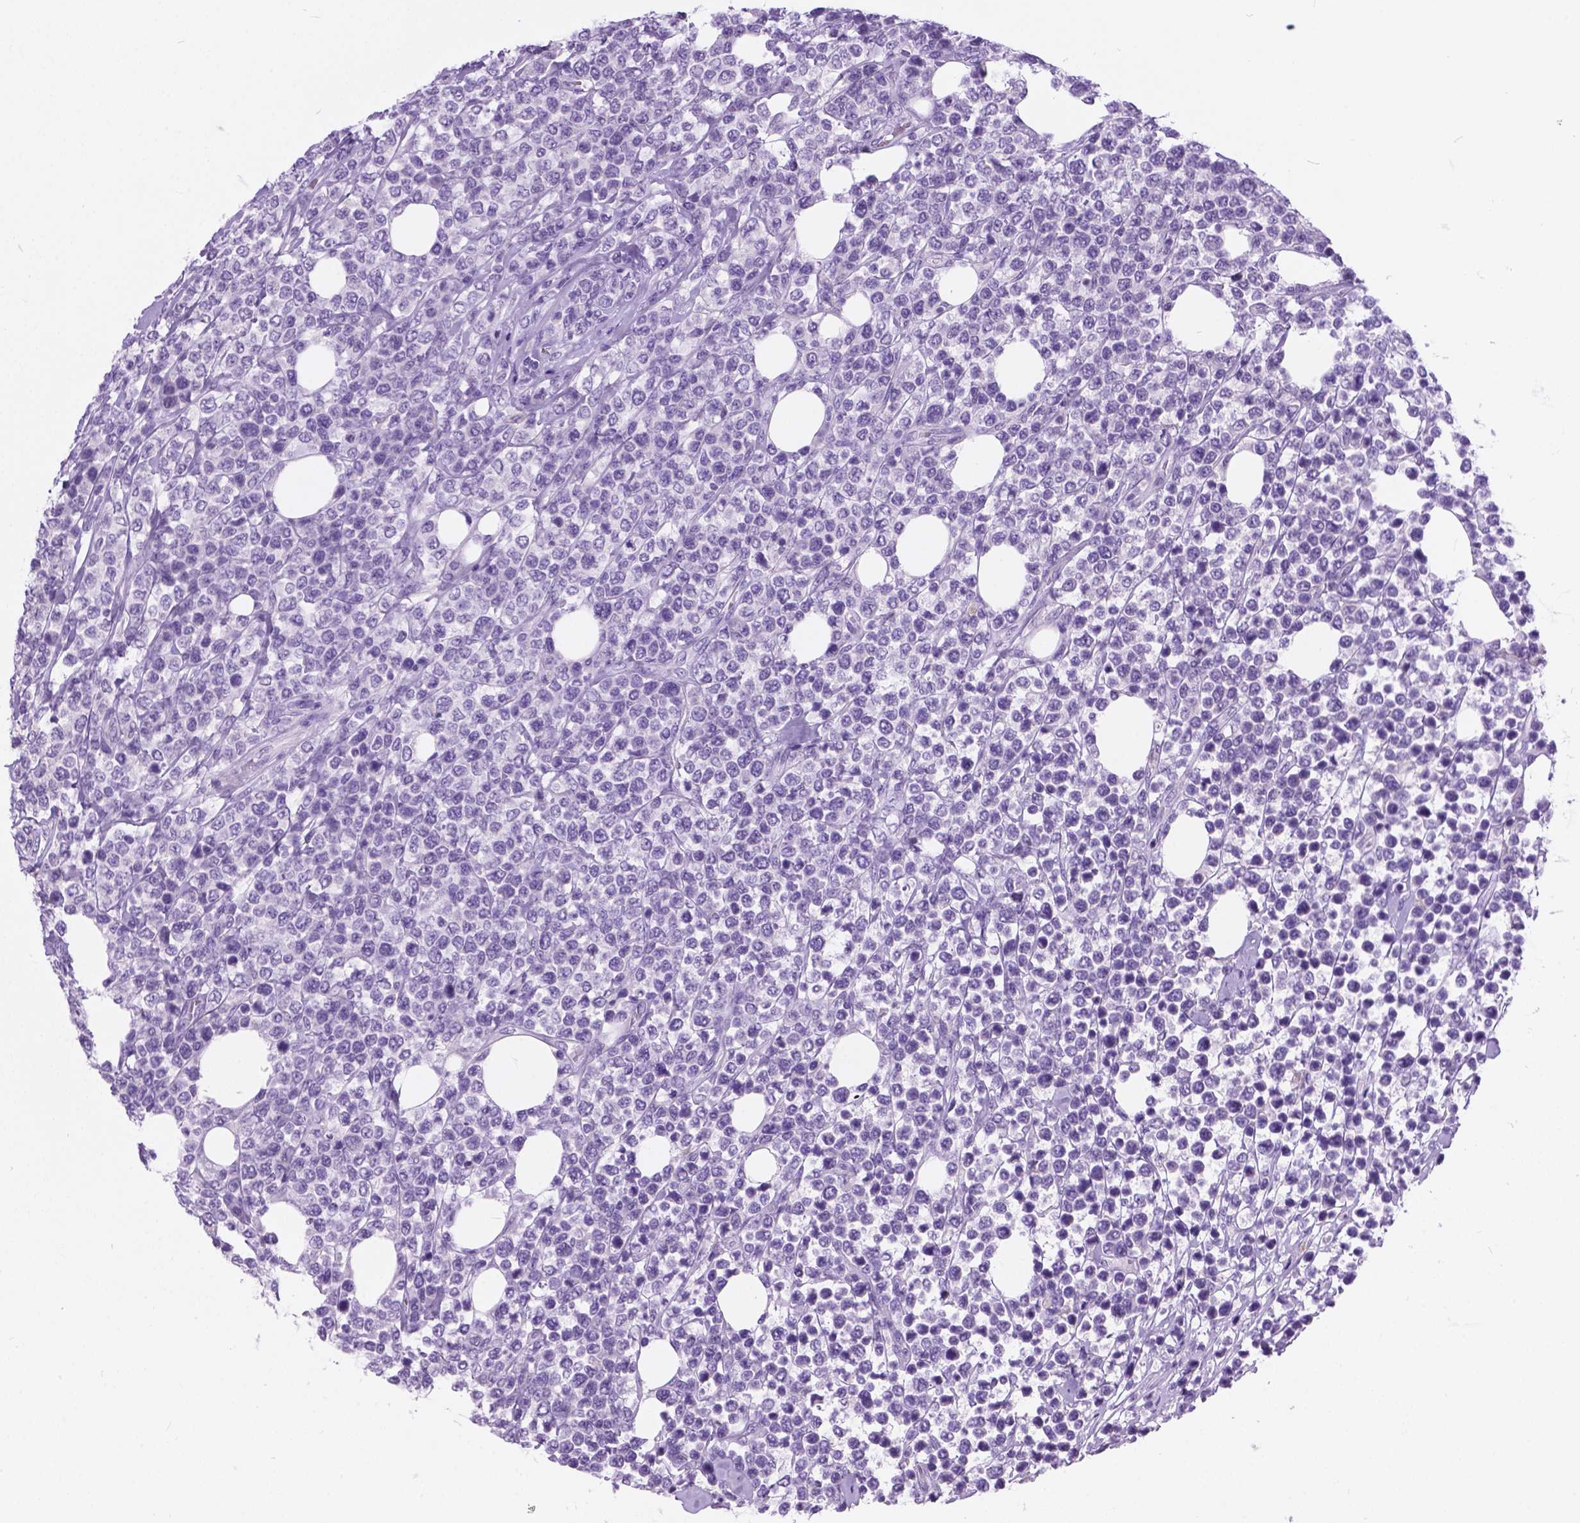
{"staining": {"intensity": "negative", "quantity": "none", "location": "none"}, "tissue": "lymphoma", "cell_type": "Tumor cells", "image_type": "cancer", "snomed": [{"axis": "morphology", "description": "Malignant lymphoma, non-Hodgkin's type, High grade"}, {"axis": "topography", "description": "Soft tissue"}], "caption": "This is a histopathology image of IHC staining of lymphoma, which shows no expression in tumor cells.", "gene": "ARMS2", "patient": {"sex": "female", "age": 56}}